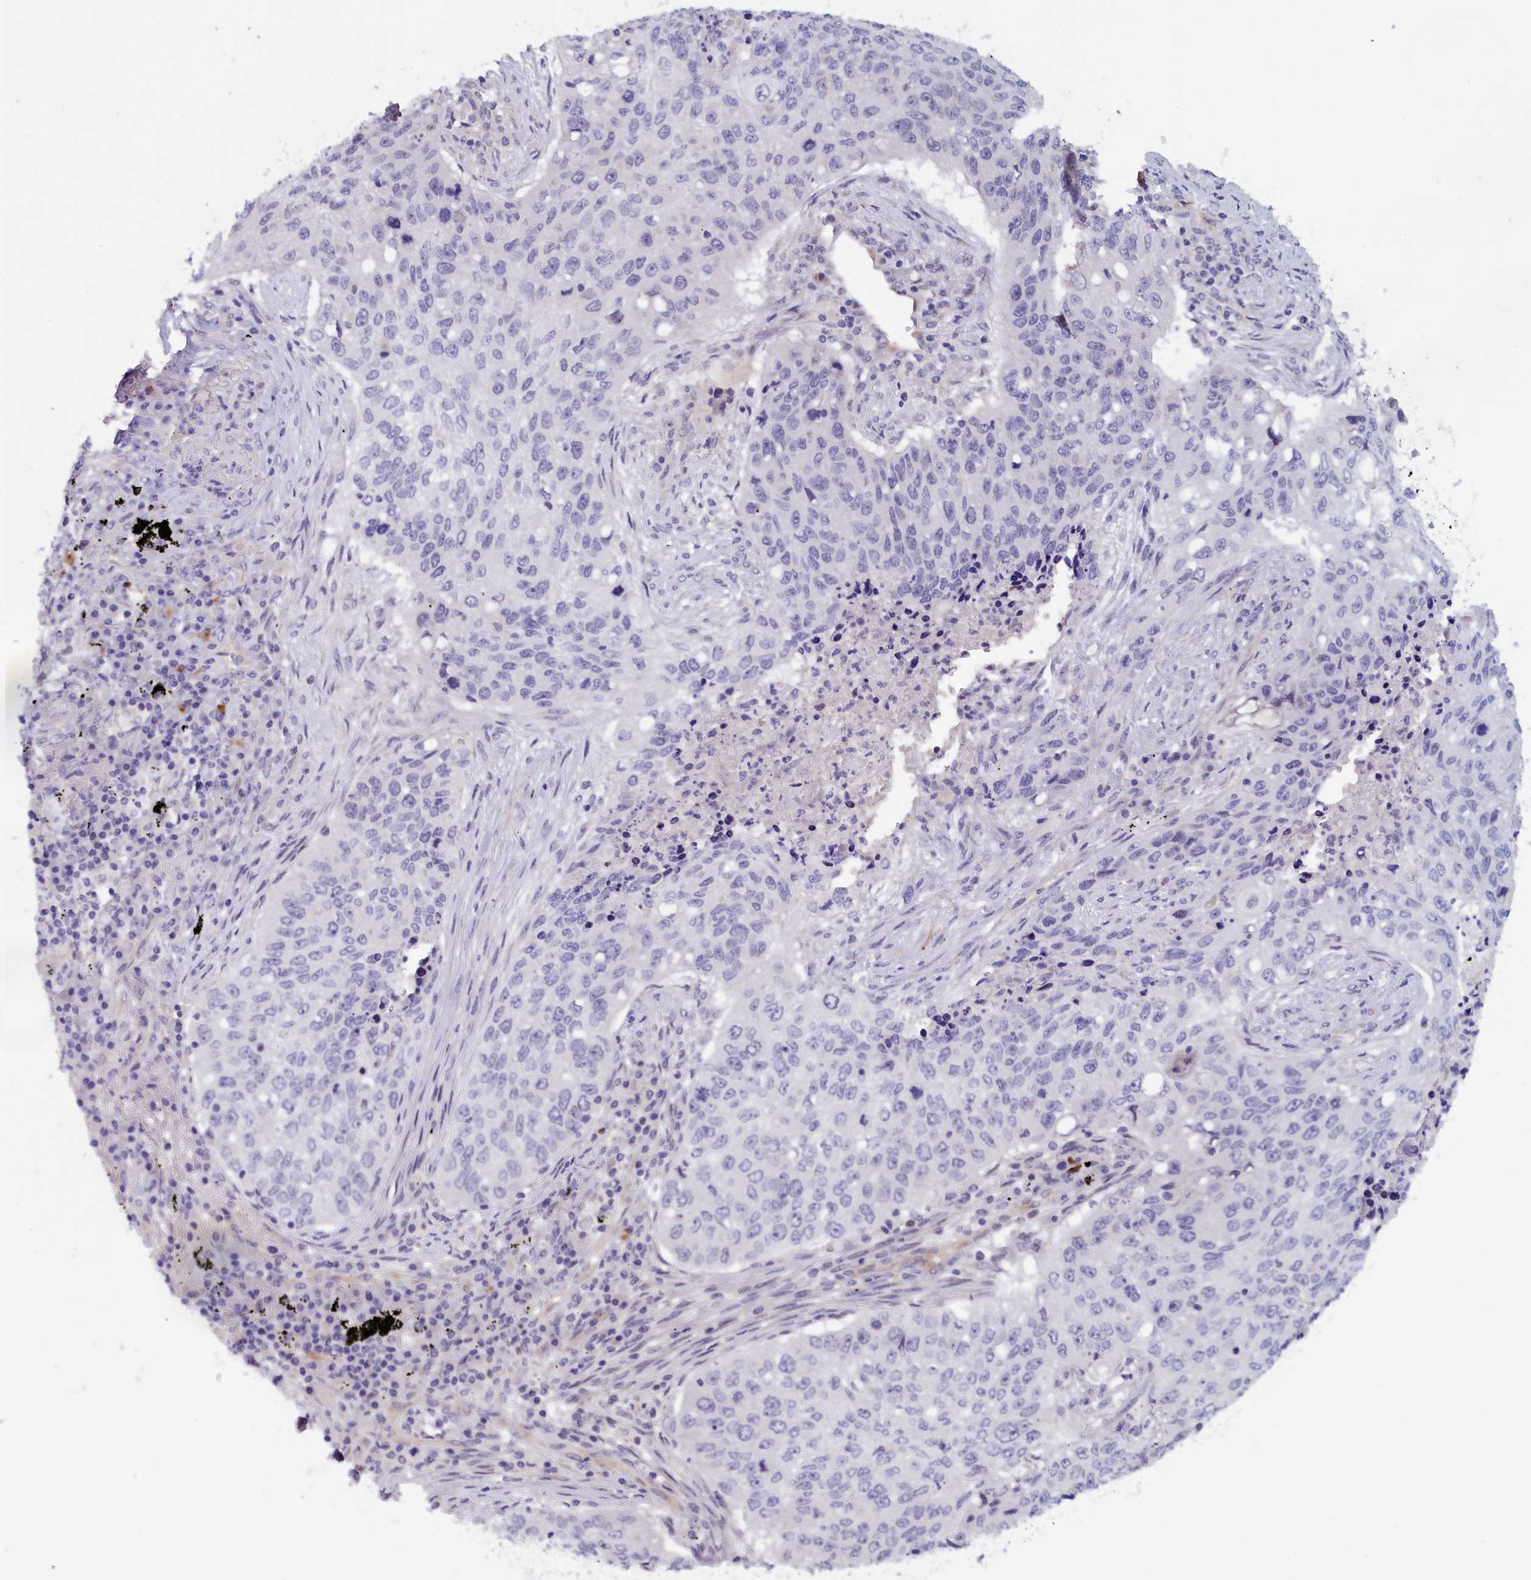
{"staining": {"intensity": "negative", "quantity": "none", "location": "none"}, "tissue": "lung cancer", "cell_type": "Tumor cells", "image_type": "cancer", "snomed": [{"axis": "morphology", "description": "Squamous cell carcinoma, NOS"}, {"axis": "topography", "description": "Lung"}], "caption": "Image shows no protein staining in tumor cells of squamous cell carcinoma (lung) tissue.", "gene": "IGFALS", "patient": {"sex": "female", "age": 63}}